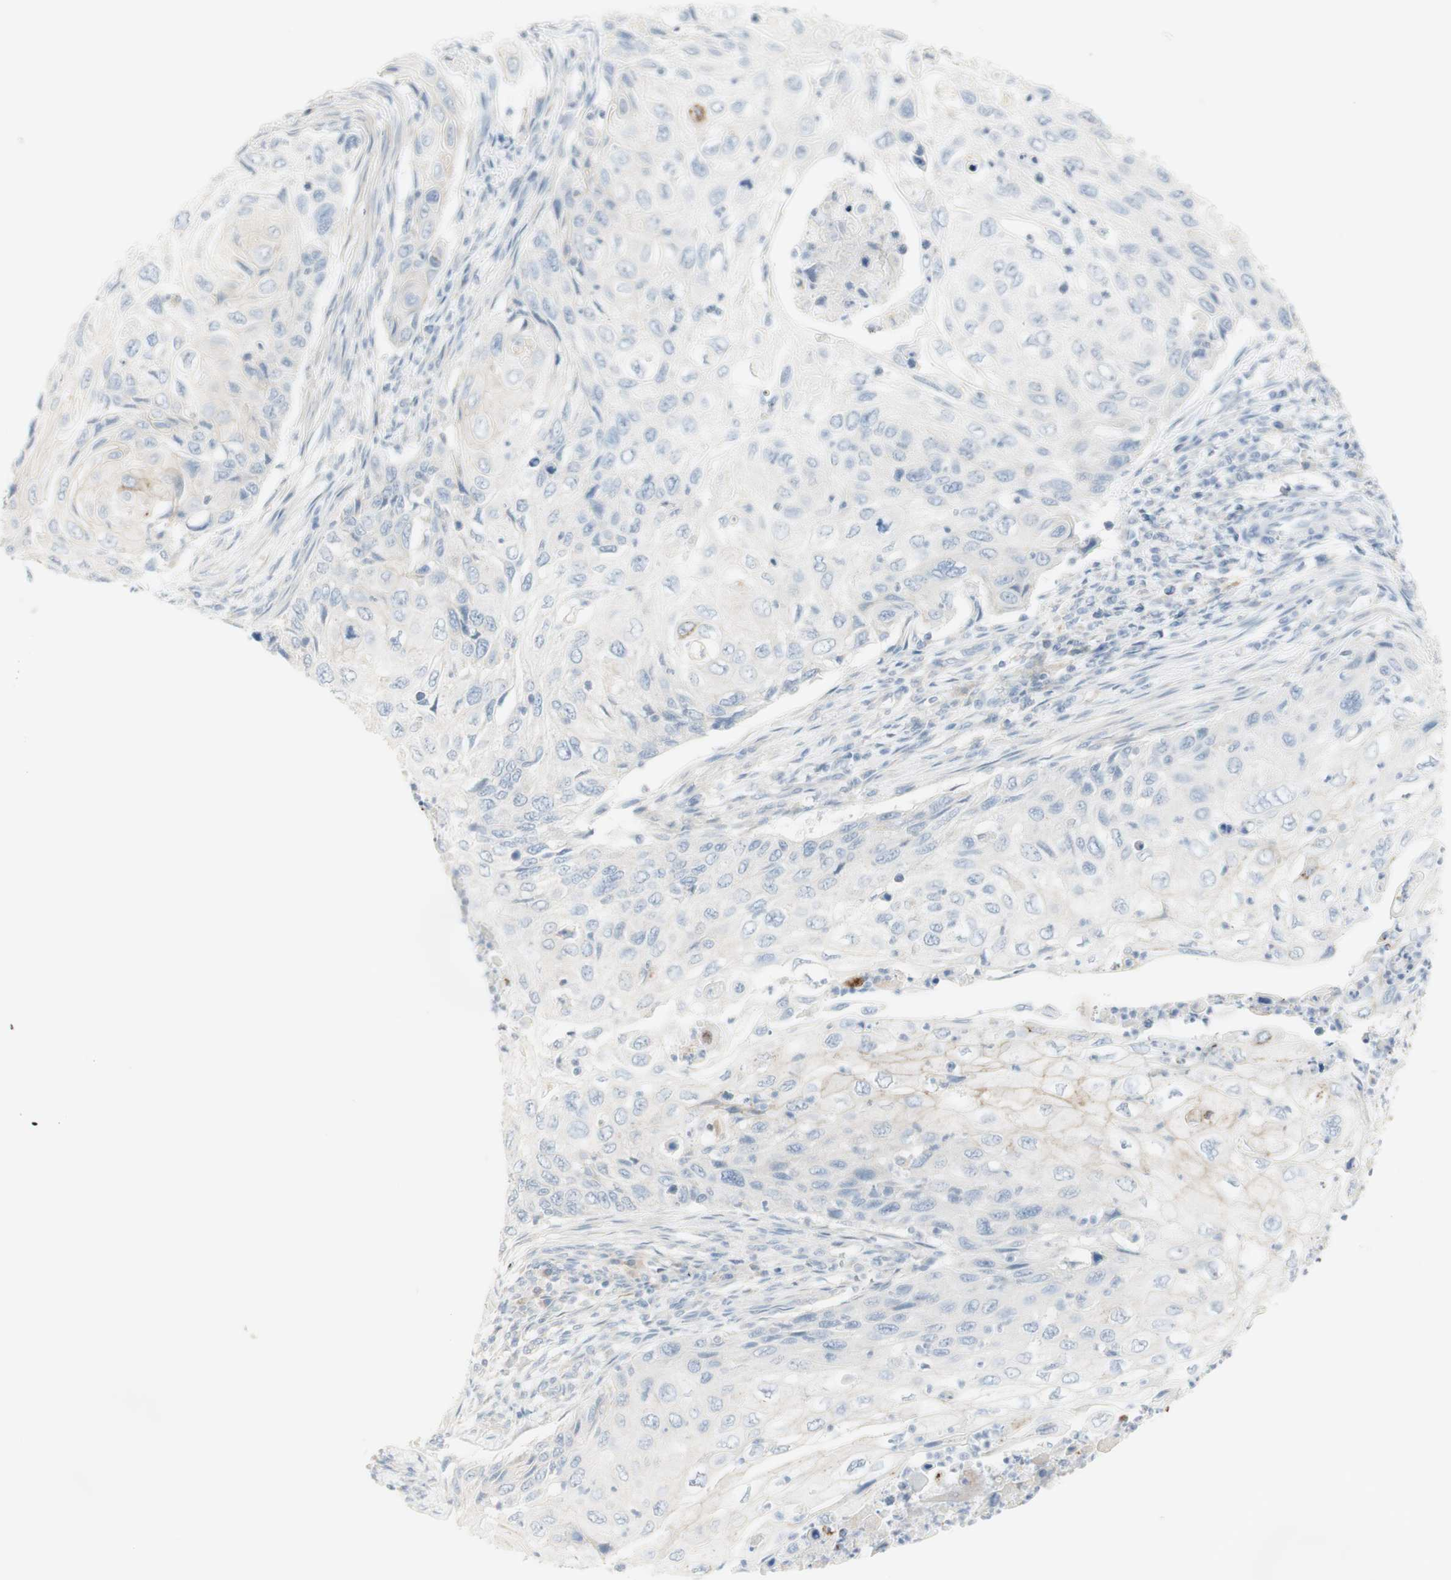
{"staining": {"intensity": "negative", "quantity": "none", "location": "none"}, "tissue": "cervical cancer", "cell_type": "Tumor cells", "image_type": "cancer", "snomed": [{"axis": "morphology", "description": "Squamous cell carcinoma, NOS"}, {"axis": "topography", "description": "Cervix"}], "caption": "IHC of squamous cell carcinoma (cervical) shows no positivity in tumor cells.", "gene": "ART3", "patient": {"sex": "female", "age": 70}}